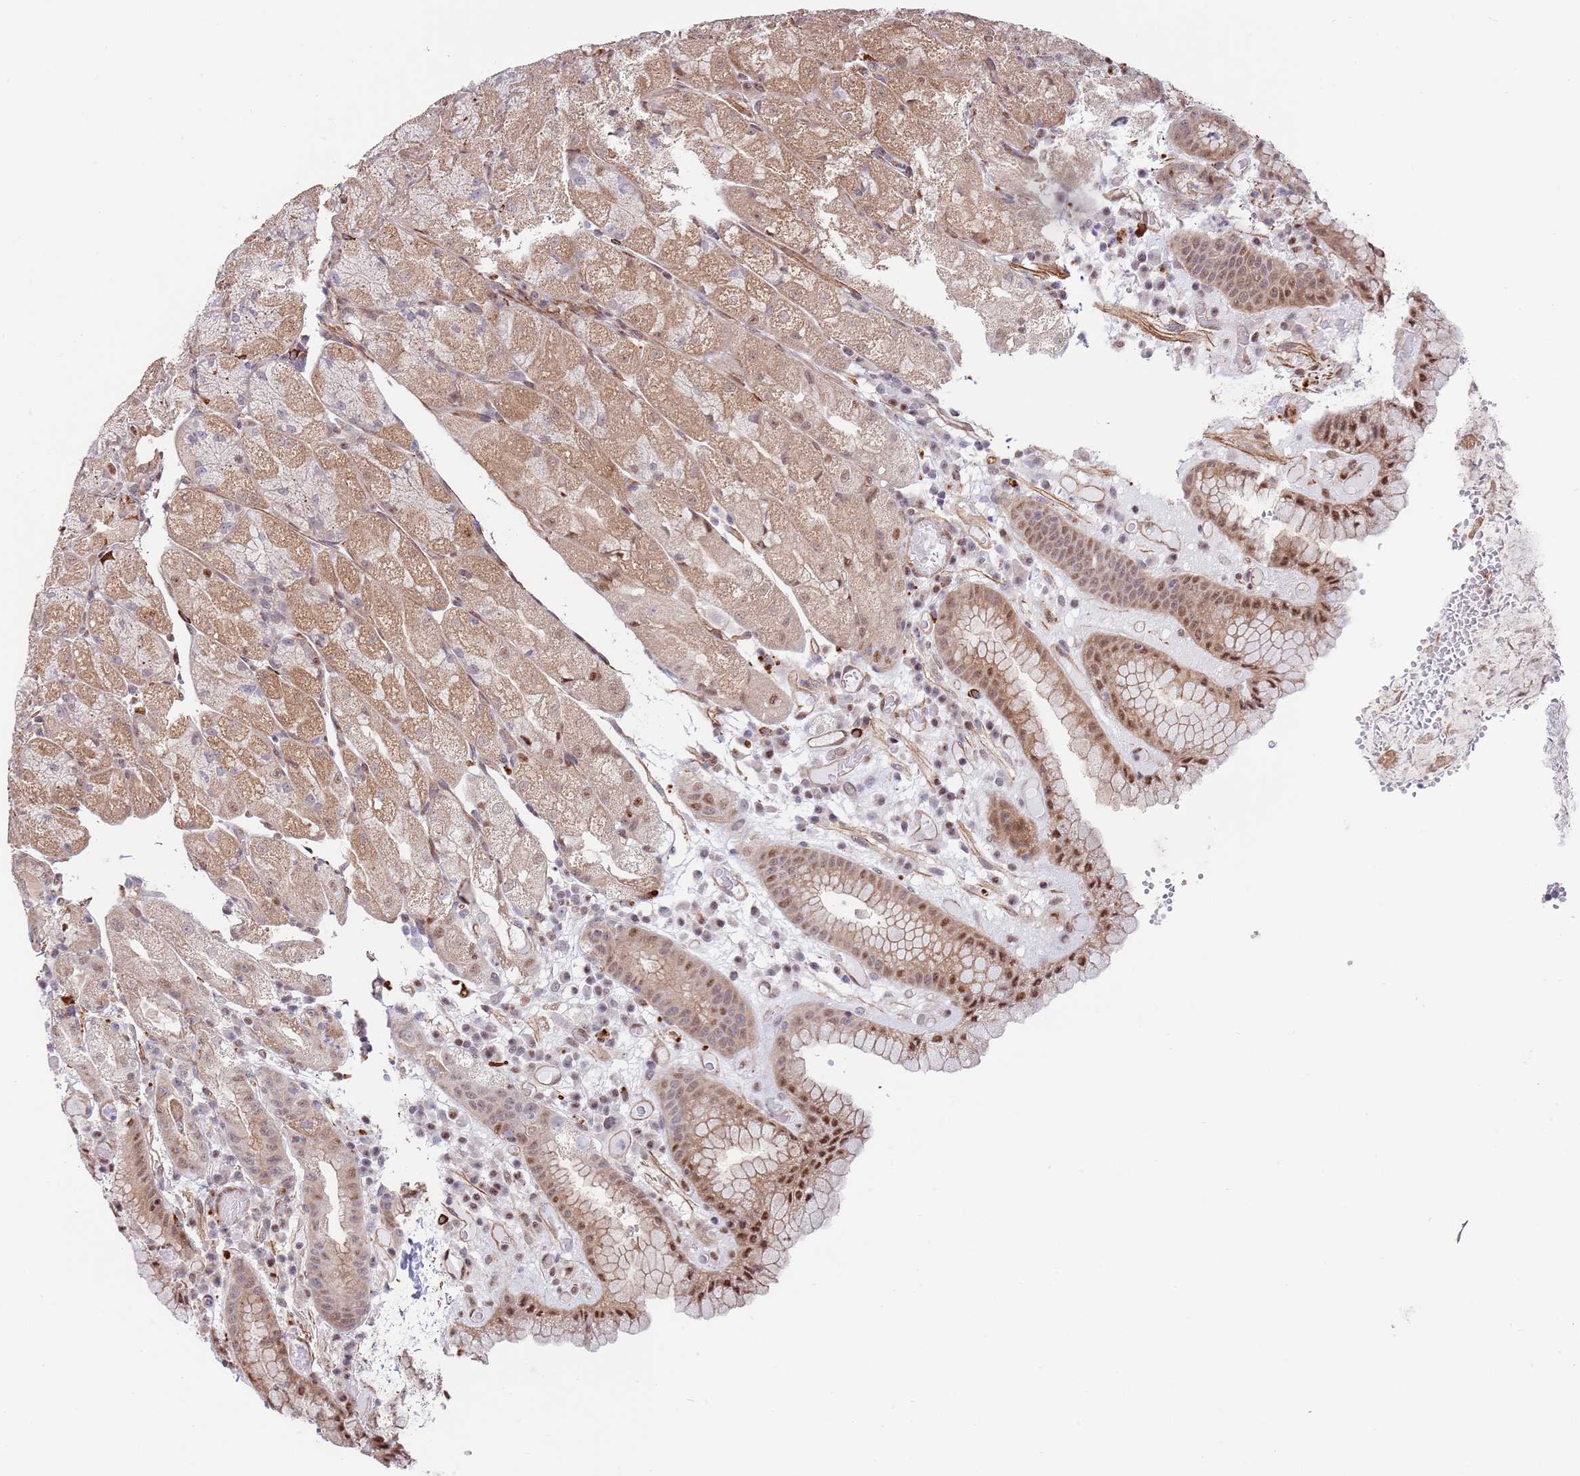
{"staining": {"intensity": "moderate", "quantity": ">75%", "location": "cytoplasmic/membranous,nuclear"}, "tissue": "stomach", "cell_type": "Glandular cells", "image_type": "normal", "snomed": [{"axis": "morphology", "description": "Normal tissue, NOS"}, {"axis": "topography", "description": "Stomach, upper"}], "caption": "IHC (DAB (3,3'-diaminobenzidine)) staining of normal stomach shows moderate cytoplasmic/membranous,nuclear protein expression in approximately >75% of glandular cells. (IHC, brightfield microscopy, high magnification).", "gene": "BPNT1", "patient": {"sex": "male", "age": 52}}